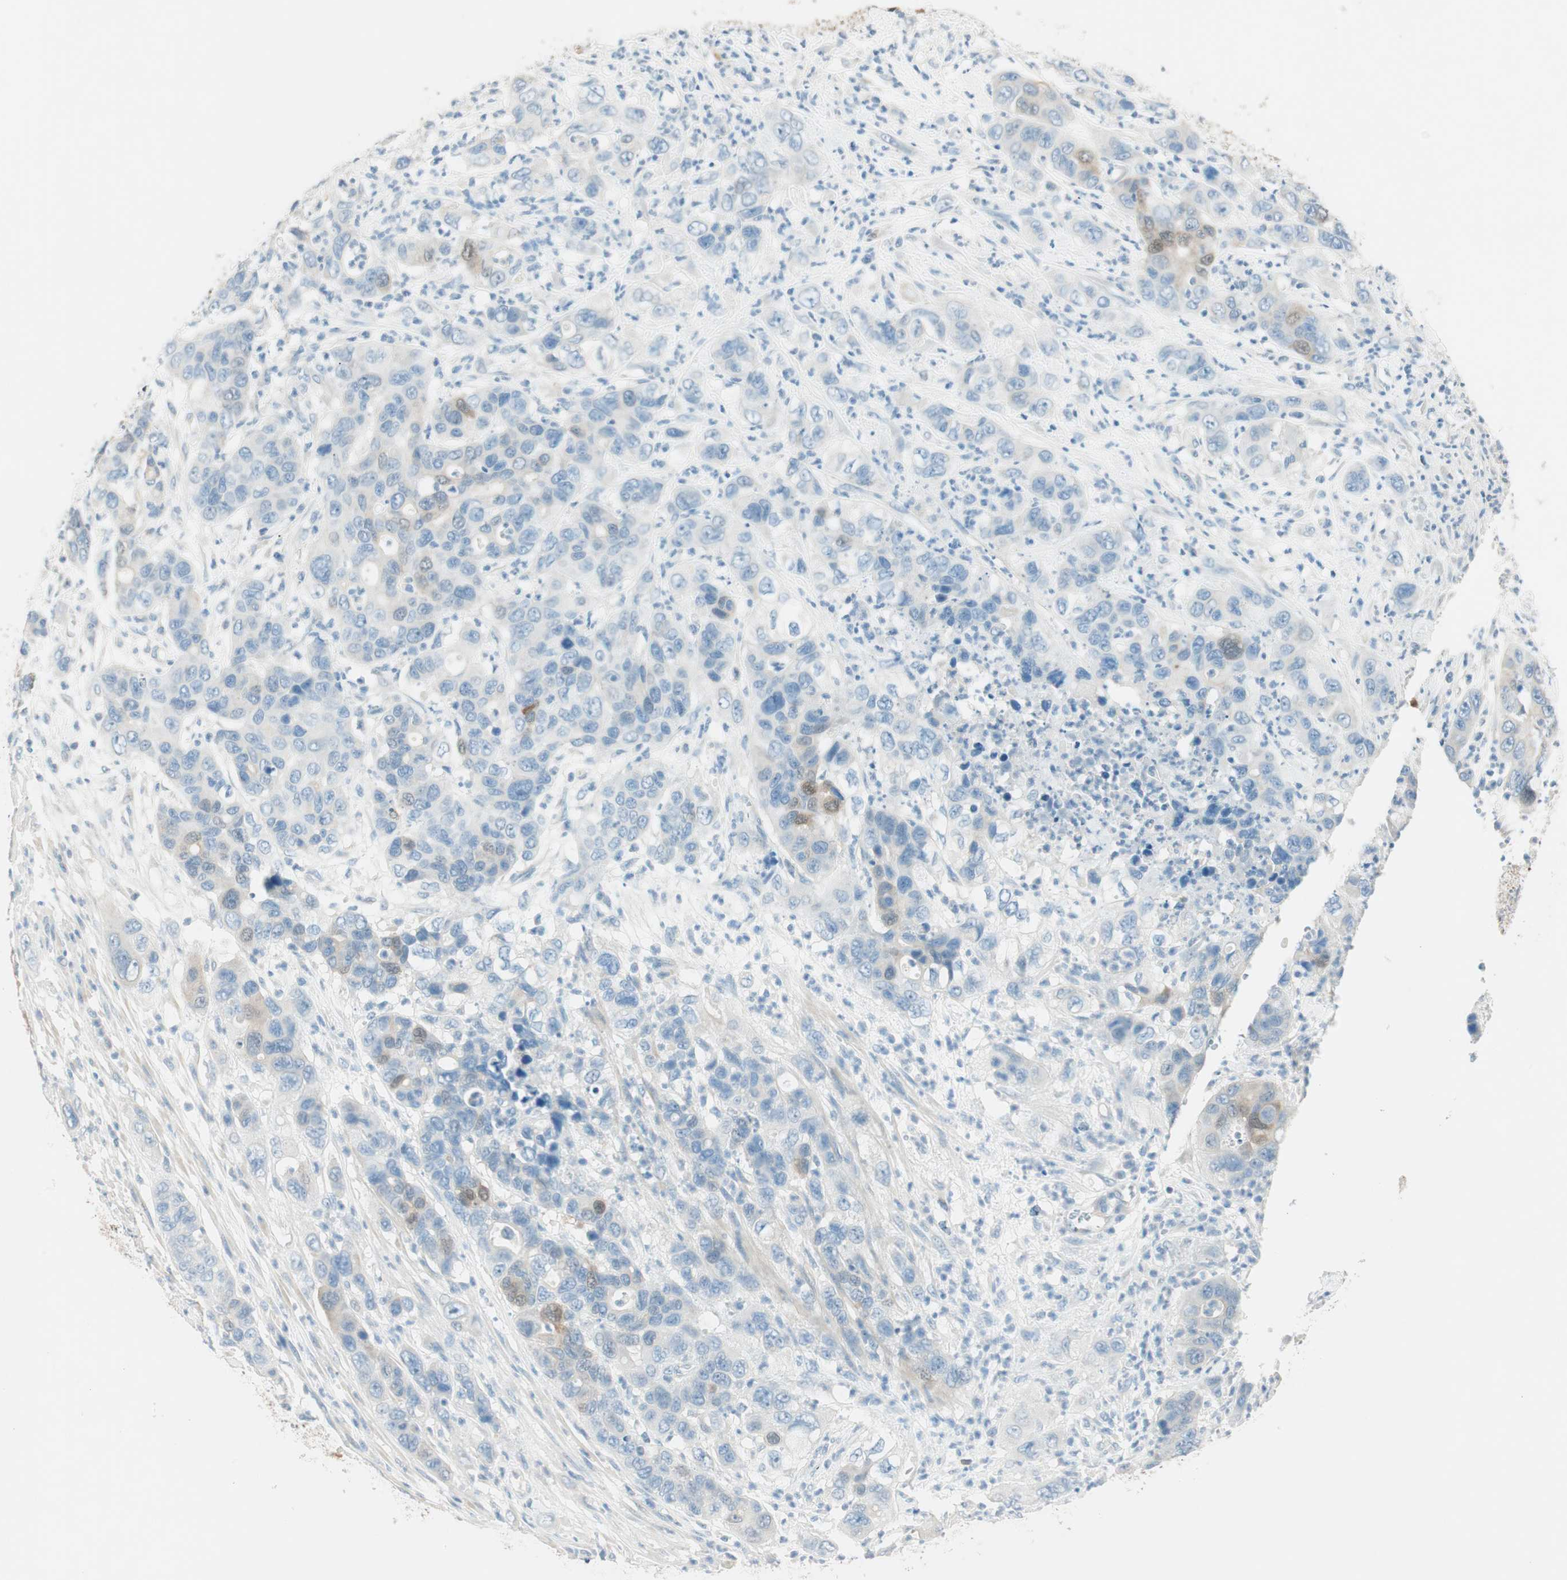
{"staining": {"intensity": "moderate", "quantity": "<25%", "location": "cytoplasmic/membranous,nuclear"}, "tissue": "pancreatic cancer", "cell_type": "Tumor cells", "image_type": "cancer", "snomed": [{"axis": "morphology", "description": "Adenocarcinoma, NOS"}, {"axis": "topography", "description": "Pancreas"}], "caption": "Immunohistochemistry staining of pancreatic adenocarcinoma, which reveals low levels of moderate cytoplasmic/membranous and nuclear expression in approximately <25% of tumor cells indicating moderate cytoplasmic/membranous and nuclear protein staining. The staining was performed using DAB (3,3'-diaminobenzidine) (brown) for protein detection and nuclei were counterstained in hematoxylin (blue).", "gene": "HPGD", "patient": {"sex": "female", "age": 71}}